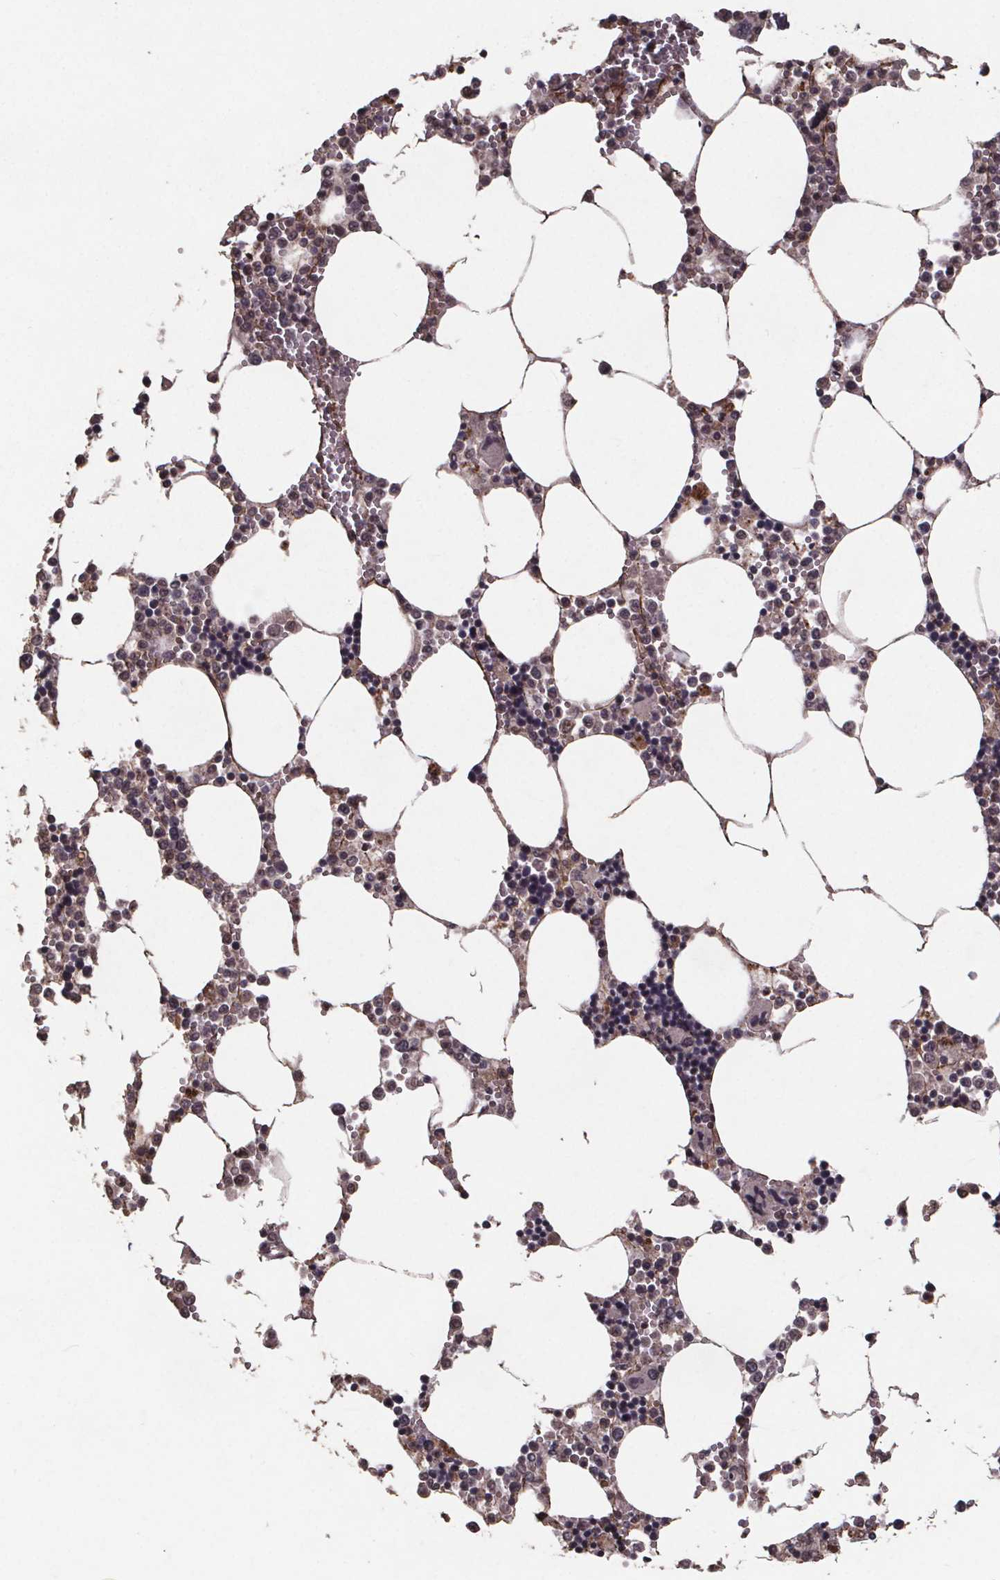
{"staining": {"intensity": "moderate", "quantity": "25%-75%", "location": "cytoplasmic/membranous,nuclear"}, "tissue": "bone marrow", "cell_type": "Hematopoietic cells", "image_type": "normal", "snomed": [{"axis": "morphology", "description": "Normal tissue, NOS"}, {"axis": "topography", "description": "Bone marrow"}], "caption": "Immunohistochemistry image of normal bone marrow: bone marrow stained using immunohistochemistry (IHC) displays medium levels of moderate protein expression localized specifically in the cytoplasmic/membranous,nuclear of hematopoietic cells, appearing as a cytoplasmic/membranous,nuclear brown color.", "gene": "GPX3", "patient": {"sex": "male", "age": 54}}